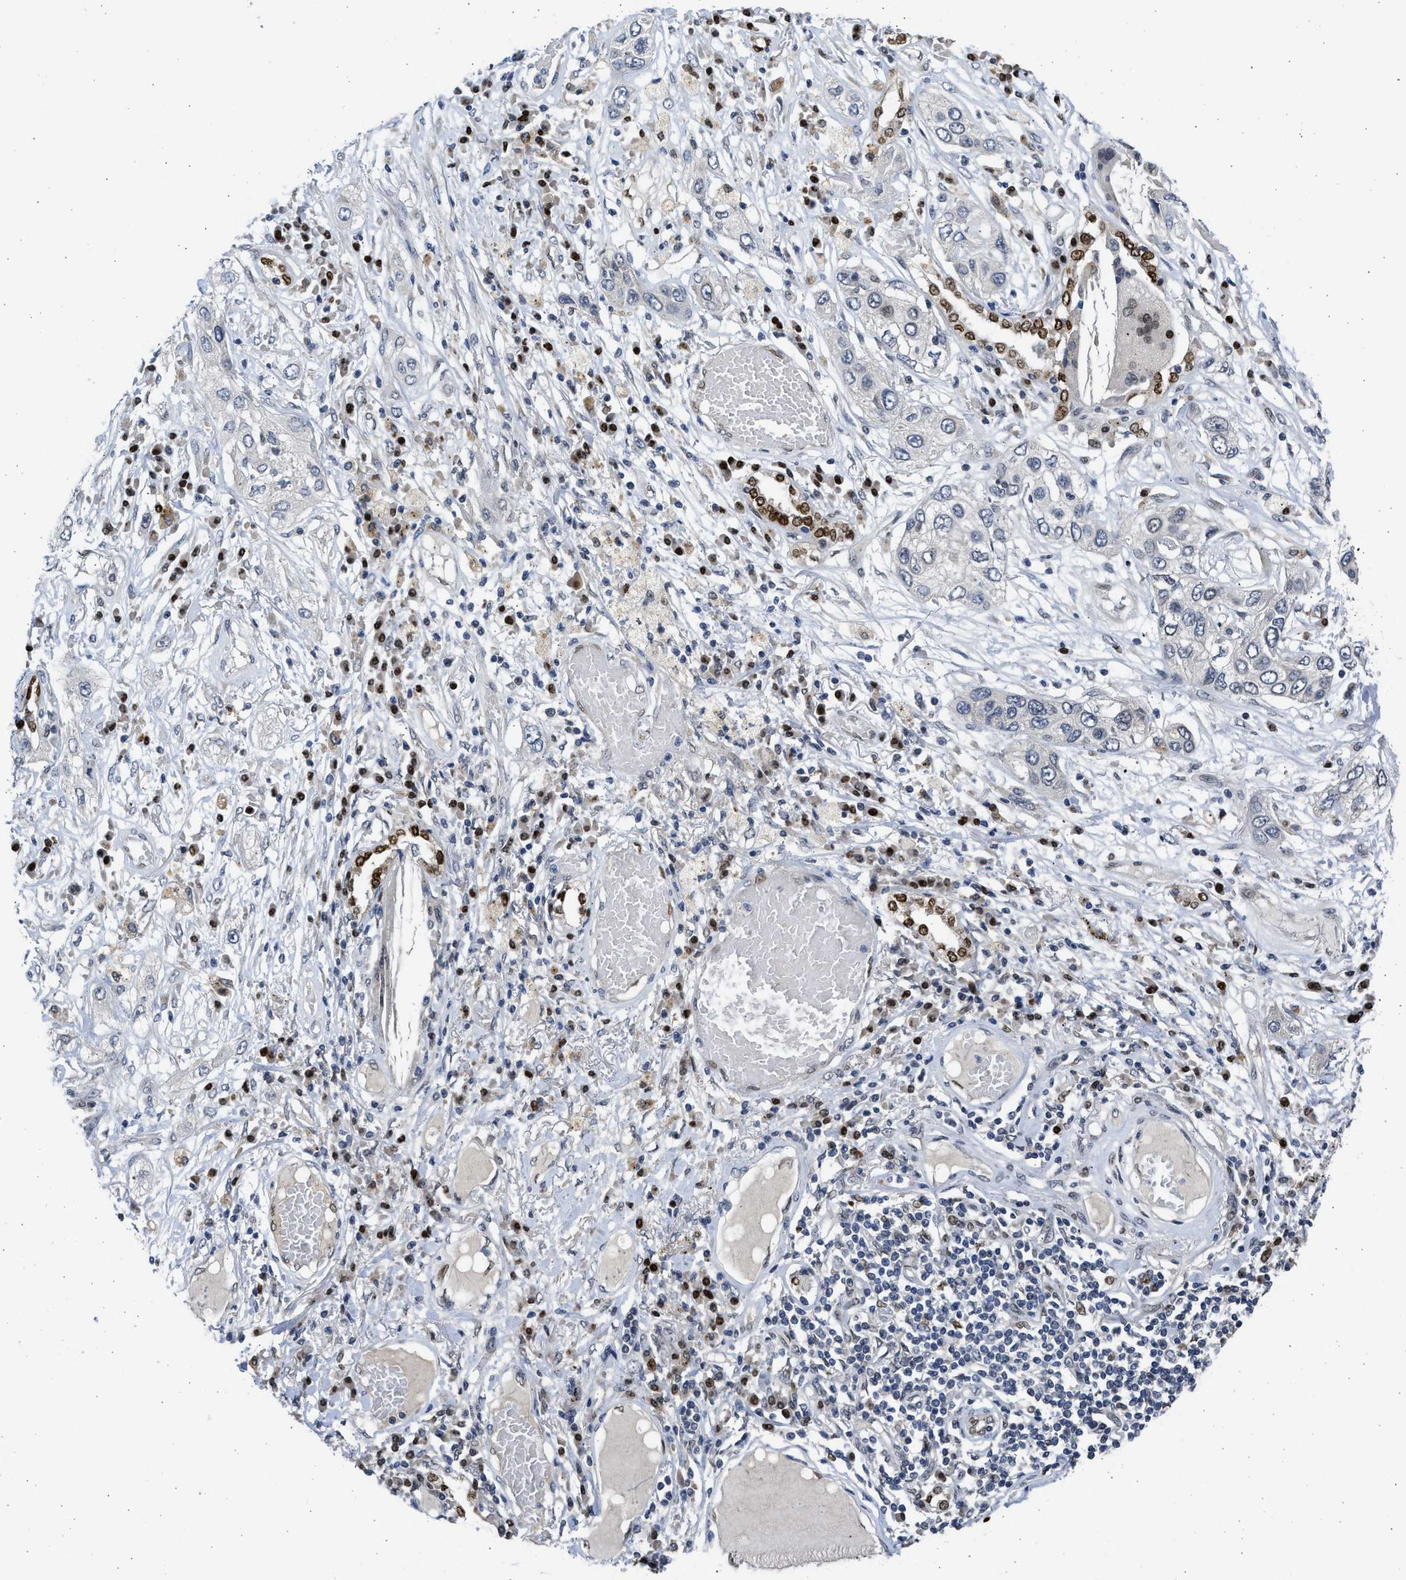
{"staining": {"intensity": "negative", "quantity": "none", "location": "none"}, "tissue": "lung cancer", "cell_type": "Tumor cells", "image_type": "cancer", "snomed": [{"axis": "morphology", "description": "Squamous cell carcinoma, NOS"}, {"axis": "topography", "description": "Lung"}], "caption": "Immunohistochemistry micrograph of neoplastic tissue: human lung squamous cell carcinoma stained with DAB exhibits no significant protein positivity in tumor cells.", "gene": "HMGN3", "patient": {"sex": "male", "age": 71}}